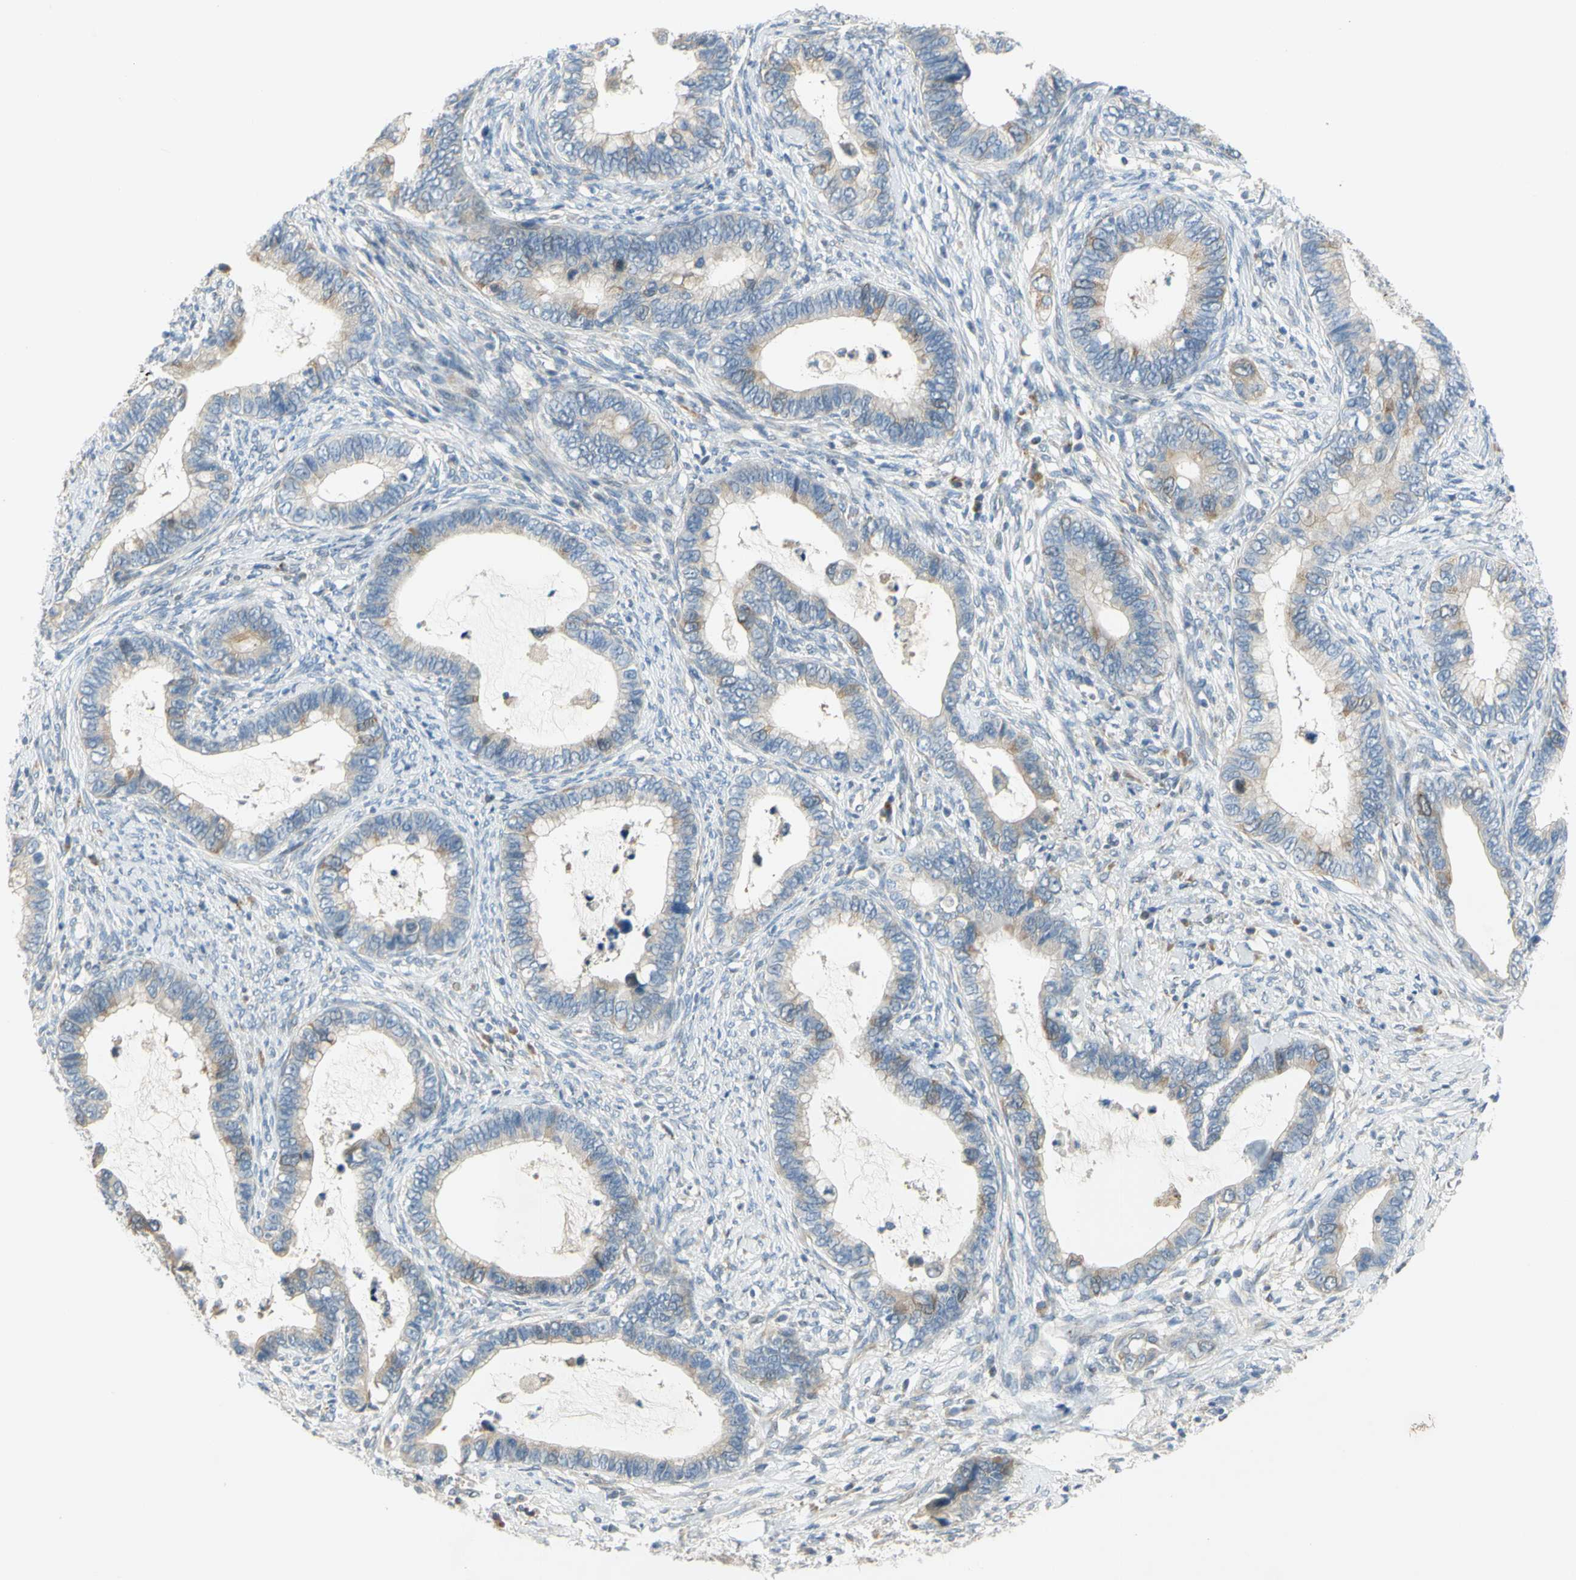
{"staining": {"intensity": "moderate", "quantity": "<25%", "location": "cytoplasmic/membranous"}, "tissue": "cervical cancer", "cell_type": "Tumor cells", "image_type": "cancer", "snomed": [{"axis": "morphology", "description": "Adenocarcinoma, NOS"}, {"axis": "topography", "description": "Cervix"}], "caption": "Brown immunohistochemical staining in cervical cancer demonstrates moderate cytoplasmic/membranous staining in about <25% of tumor cells.", "gene": "CCNB2", "patient": {"sex": "female", "age": 44}}